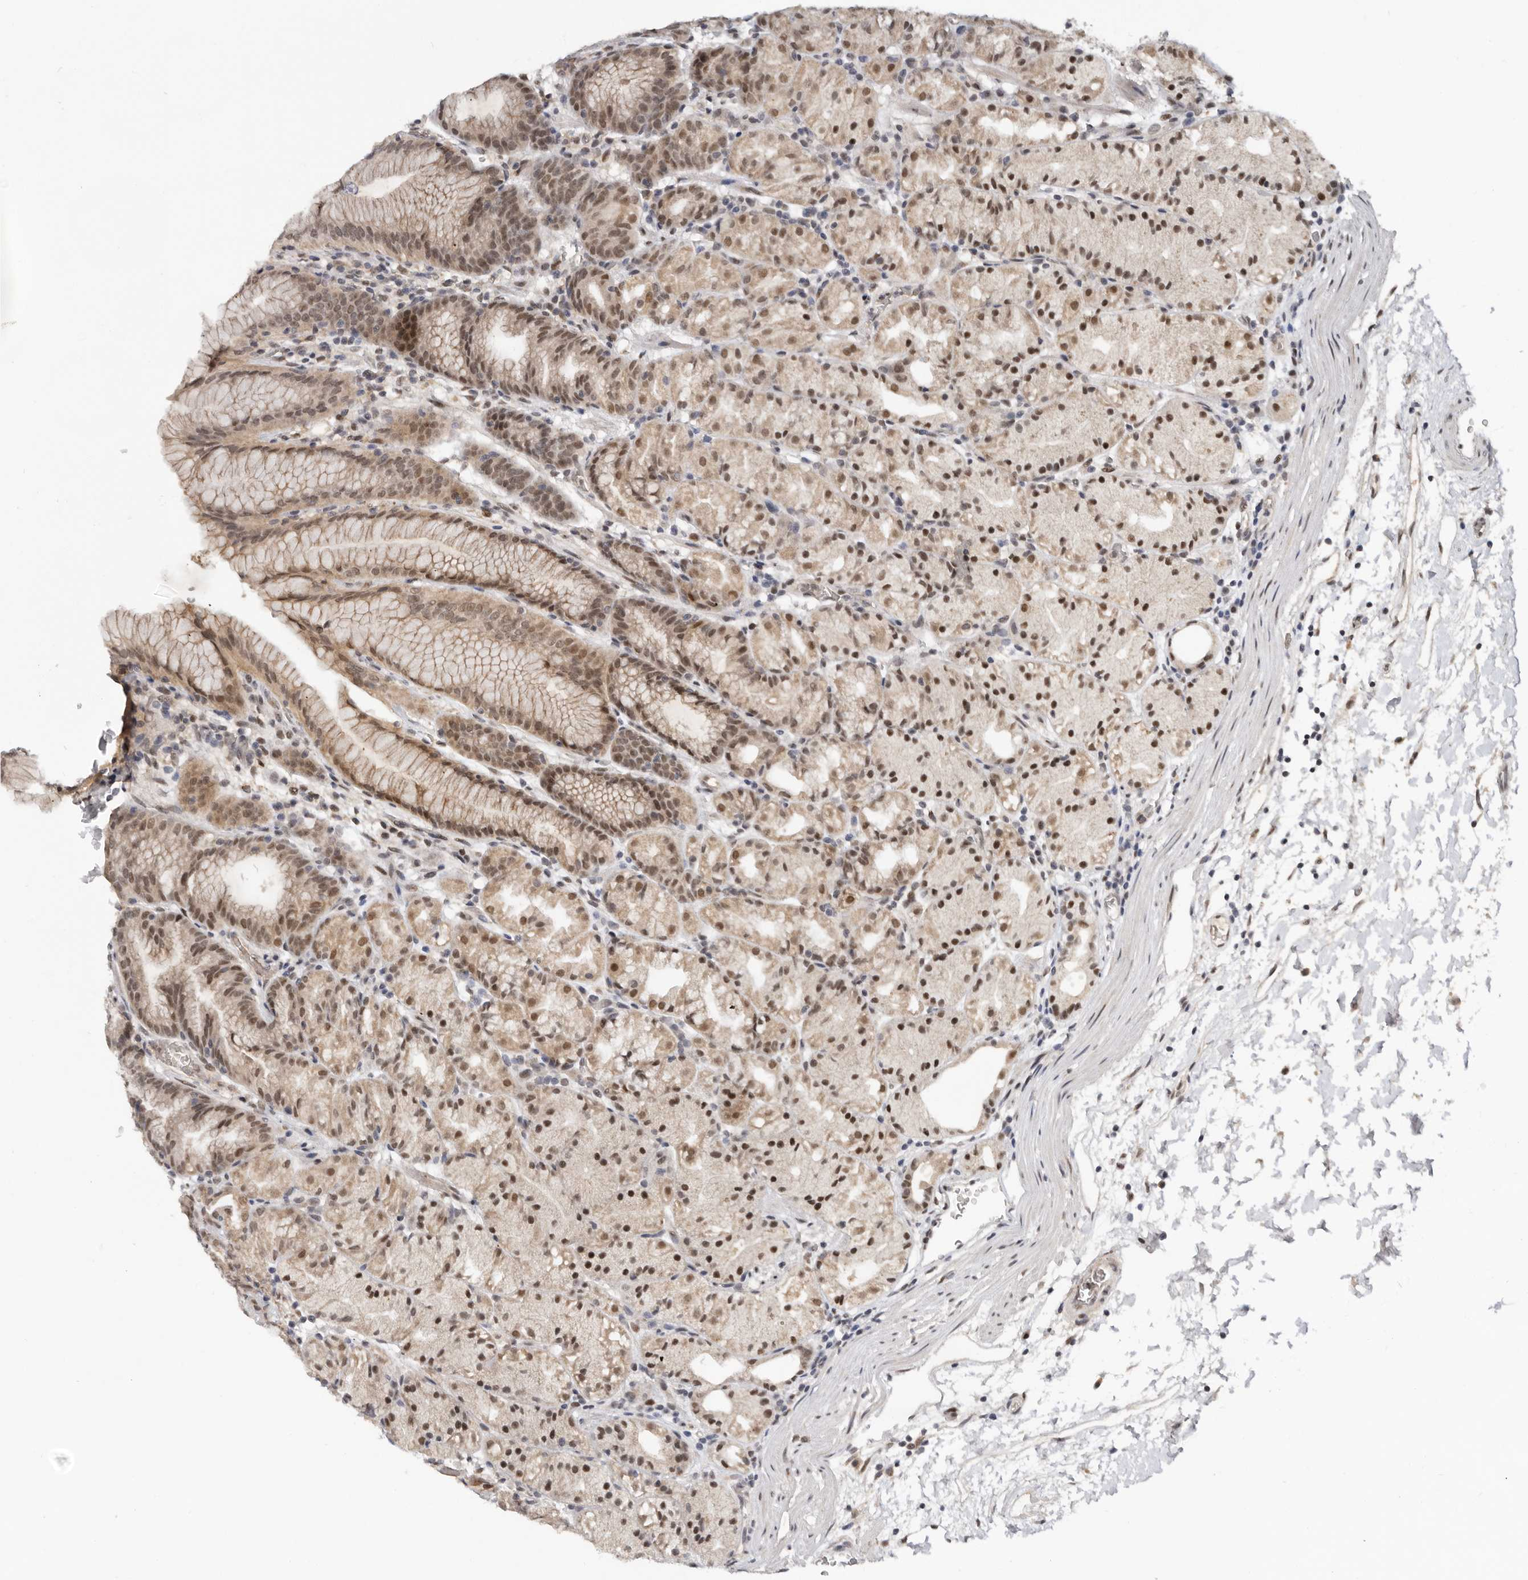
{"staining": {"intensity": "moderate", "quantity": ">75%", "location": "cytoplasmic/membranous,nuclear"}, "tissue": "stomach", "cell_type": "Glandular cells", "image_type": "normal", "snomed": [{"axis": "morphology", "description": "Normal tissue, NOS"}, {"axis": "topography", "description": "Stomach, upper"}], "caption": "Protein expression analysis of unremarkable human stomach reveals moderate cytoplasmic/membranous,nuclear positivity in about >75% of glandular cells.", "gene": "BRCA2", "patient": {"sex": "male", "age": 48}}